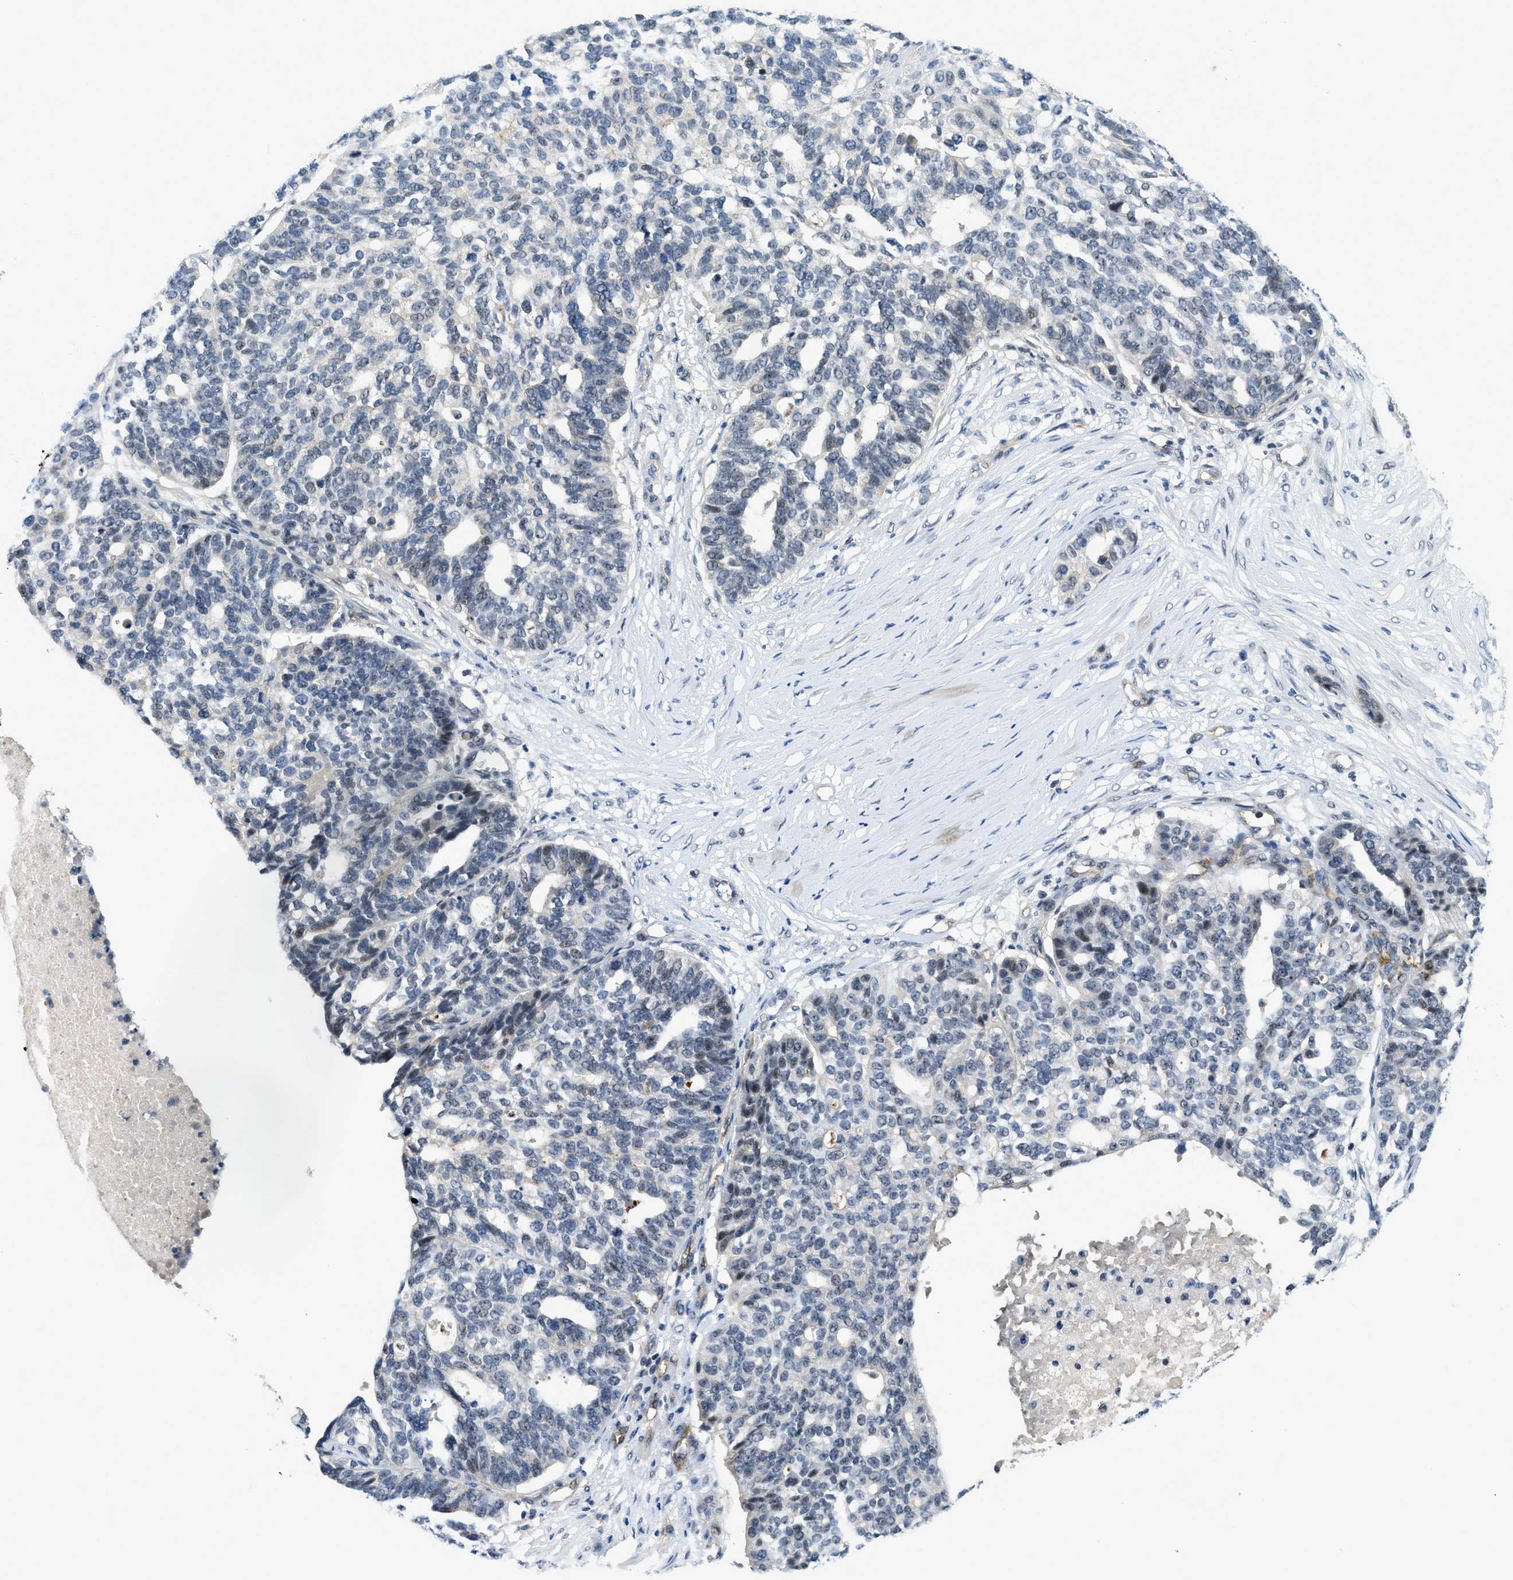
{"staining": {"intensity": "negative", "quantity": "none", "location": "none"}, "tissue": "ovarian cancer", "cell_type": "Tumor cells", "image_type": "cancer", "snomed": [{"axis": "morphology", "description": "Cystadenocarcinoma, serous, NOS"}, {"axis": "topography", "description": "Ovary"}], "caption": "Immunohistochemistry (IHC) image of human serous cystadenocarcinoma (ovarian) stained for a protein (brown), which exhibits no staining in tumor cells.", "gene": "SLCO2A1", "patient": {"sex": "female", "age": 59}}